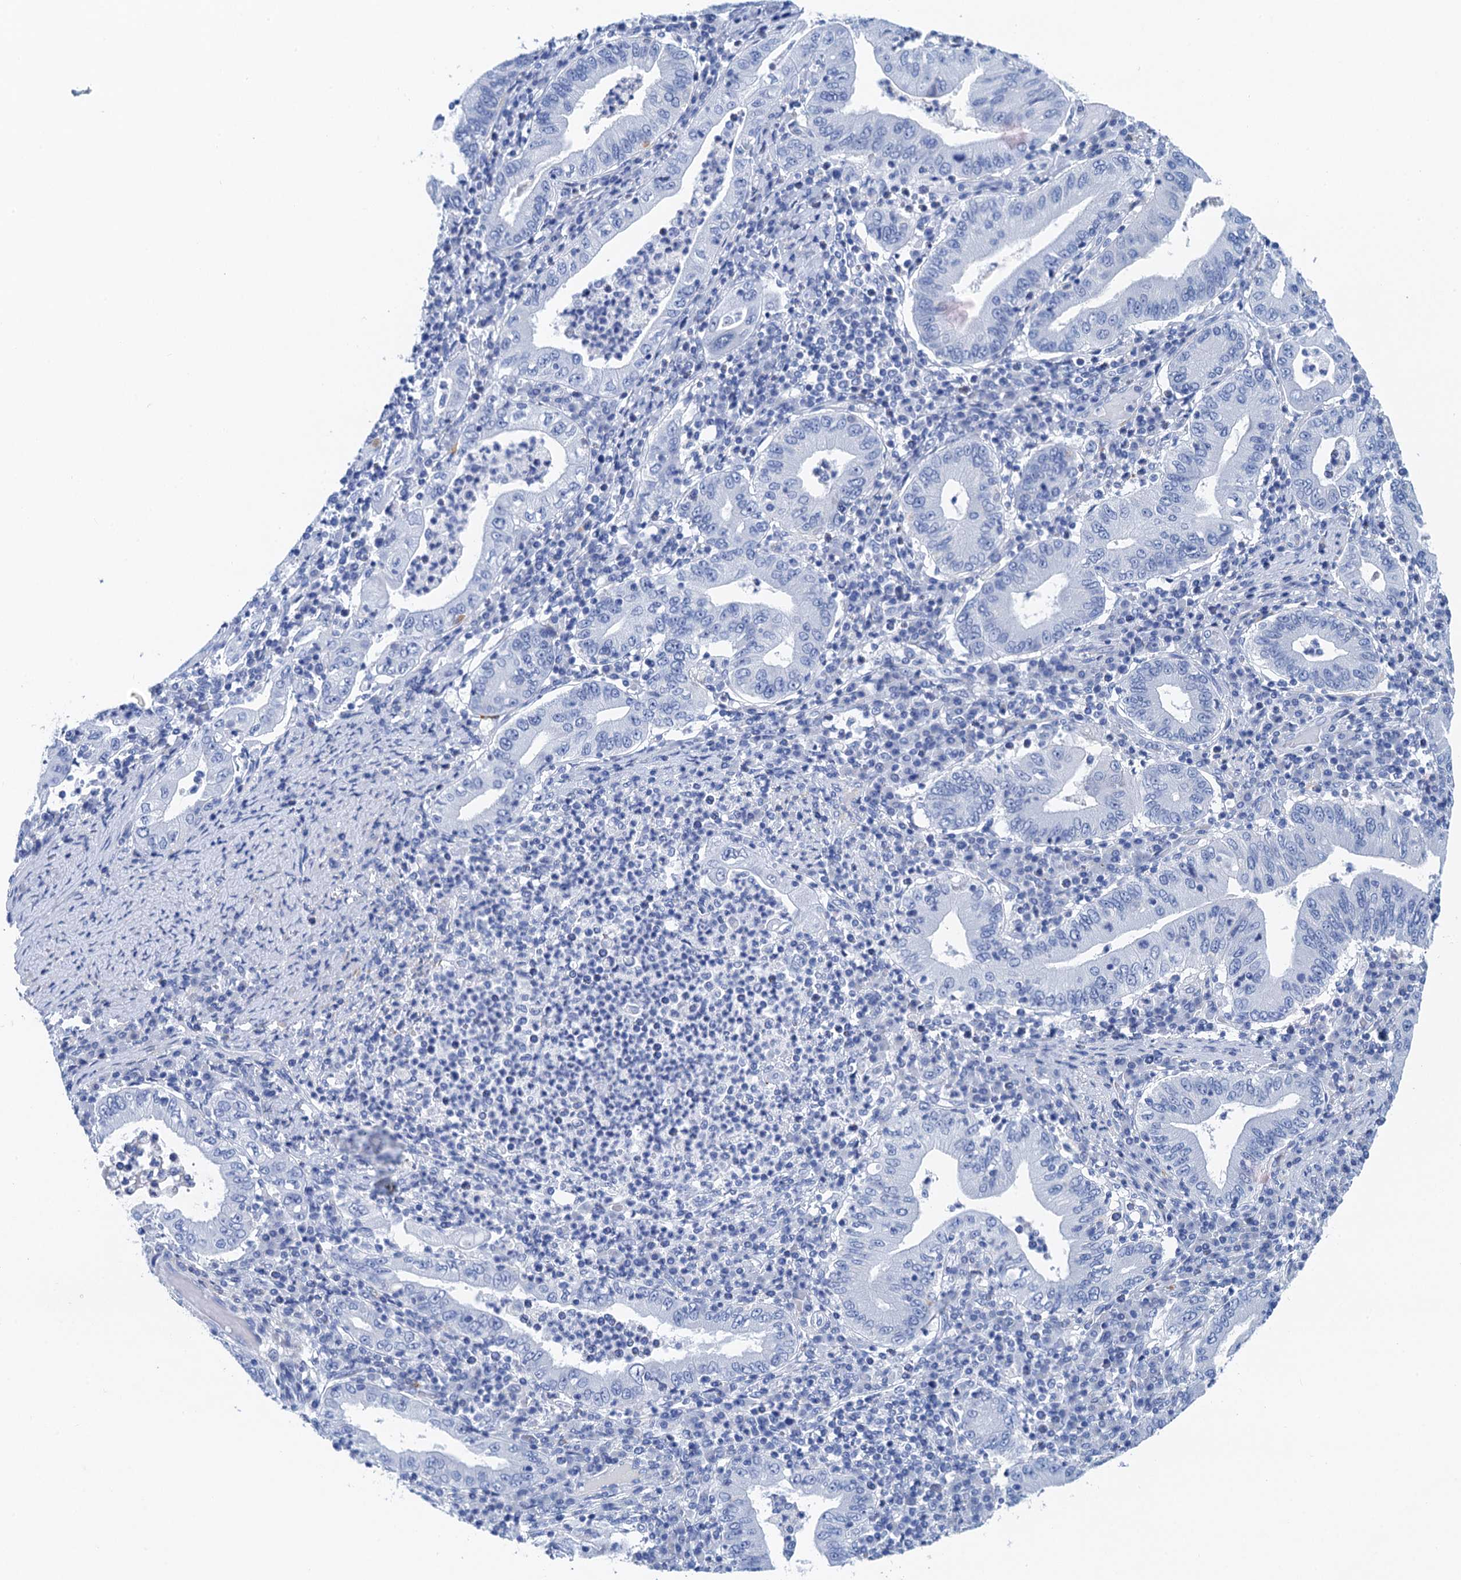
{"staining": {"intensity": "negative", "quantity": "none", "location": "none"}, "tissue": "stomach cancer", "cell_type": "Tumor cells", "image_type": "cancer", "snomed": [{"axis": "morphology", "description": "Normal tissue, NOS"}, {"axis": "morphology", "description": "Adenocarcinoma, NOS"}, {"axis": "topography", "description": "Esophagus"}, {"axis": "topography", "description": "Stomach, upper"}, {"axis": "topography", "description": "Peripheral nerve tissue"}], "caption": "Immunohistochemistry histopathology image of human adenocarcinoma (stomach) stained for a protein (brown), which reveals no staining in tumor cells.", "gene": "NLRP10", "patient": {"sex": "male", "age": 62}}